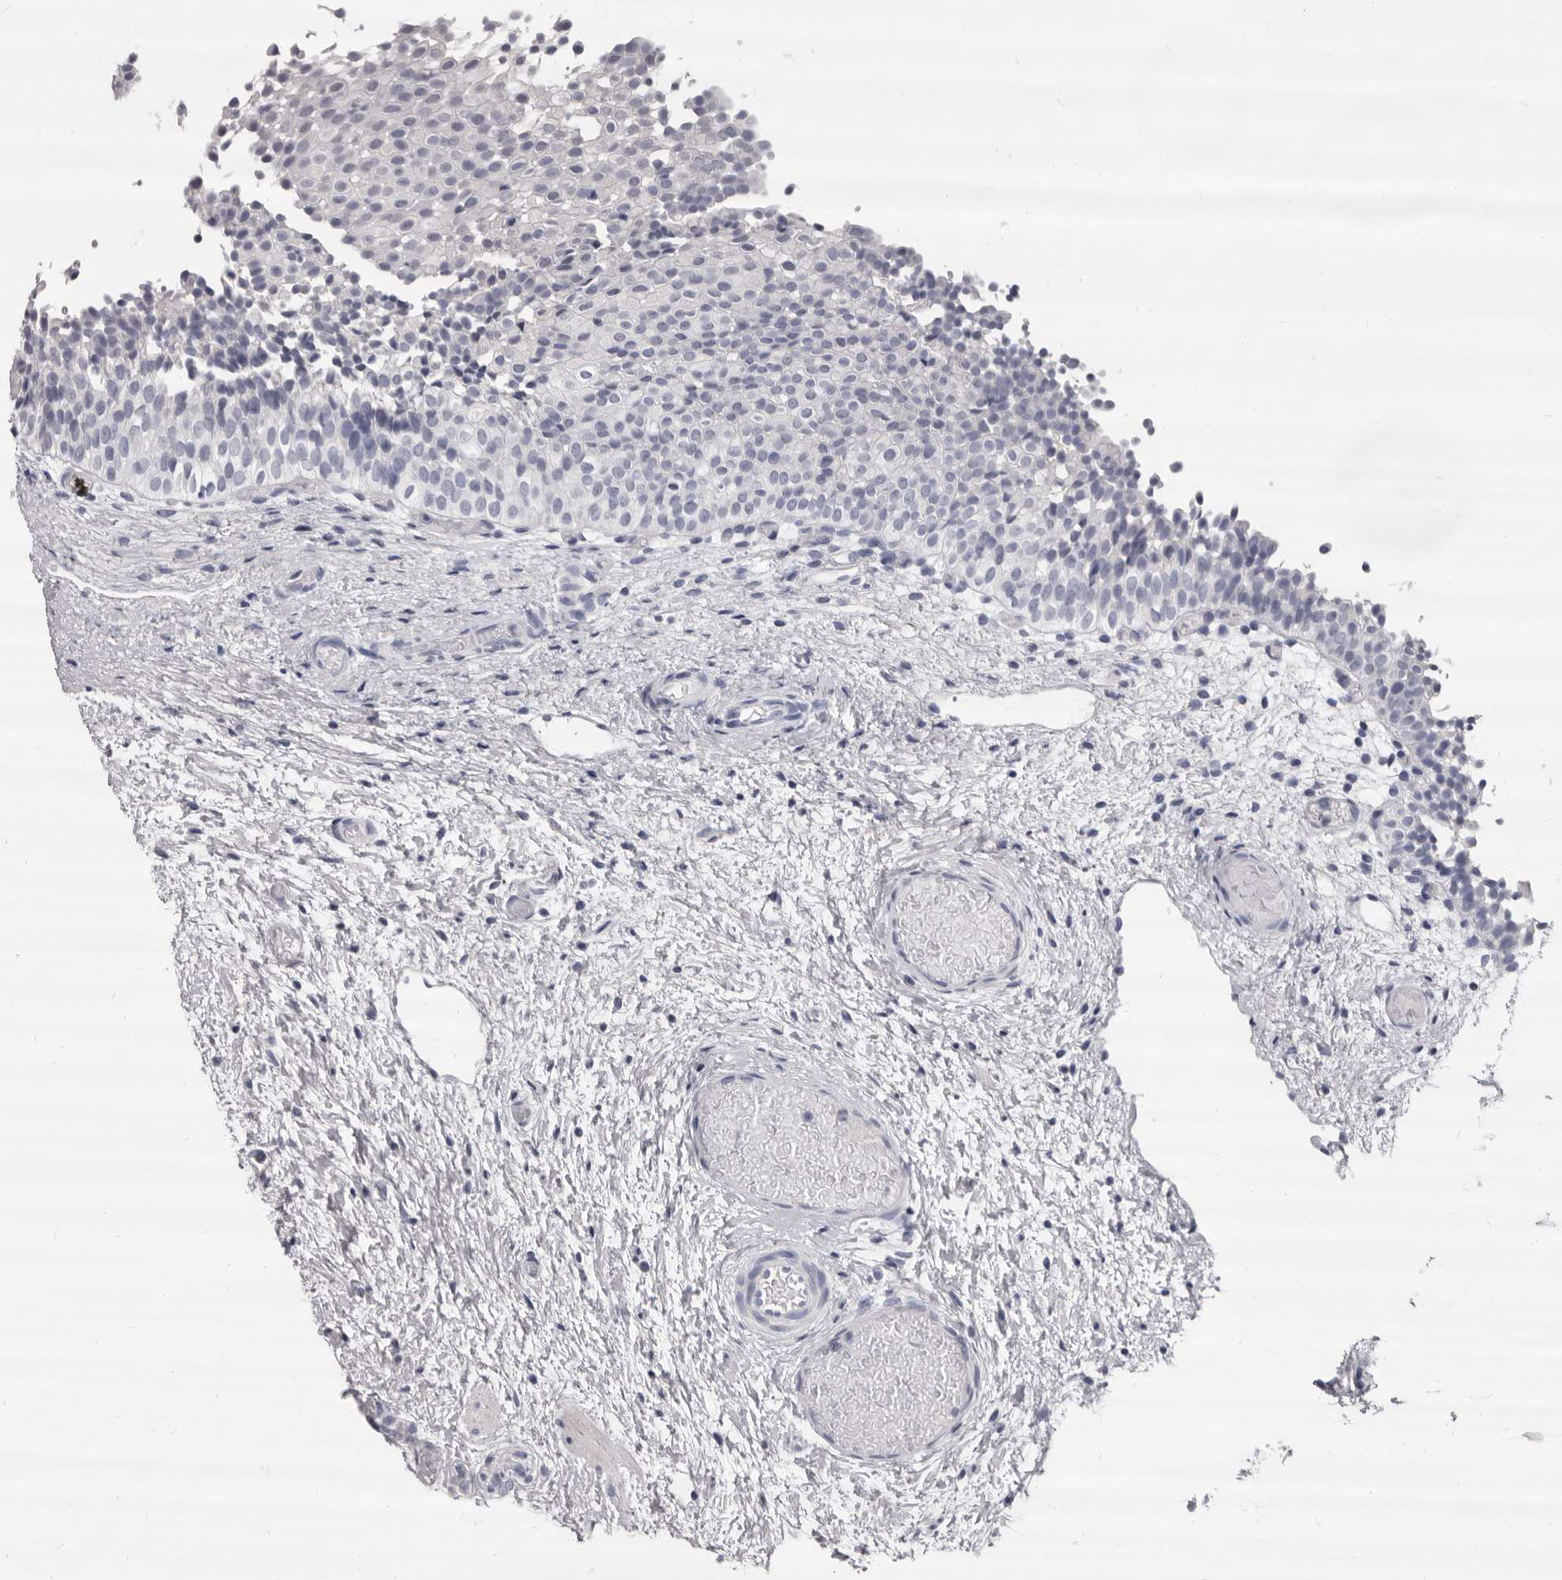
{"staining": {"intensity": "negative", "quantity": "none", "location": "none"}, "tissue": "urinary bladder", "cell_type": "Urothelial cells", "image_type": "normal", "snomed": [{"axis": "morphology", "description": "Normal tissue, NOS"}, {"axis": "topography", "description": "Urinary bladder"}], "caption": "Immunohistochemistry micrograph of unremarkable urinary bladder: human urinary bladder stained with DAB reveals no significant protein expression in urothelial cells. Nuclei are stained in blue.", "gene": "GZMH", "patient": {"sex": "male", "age": 1}}